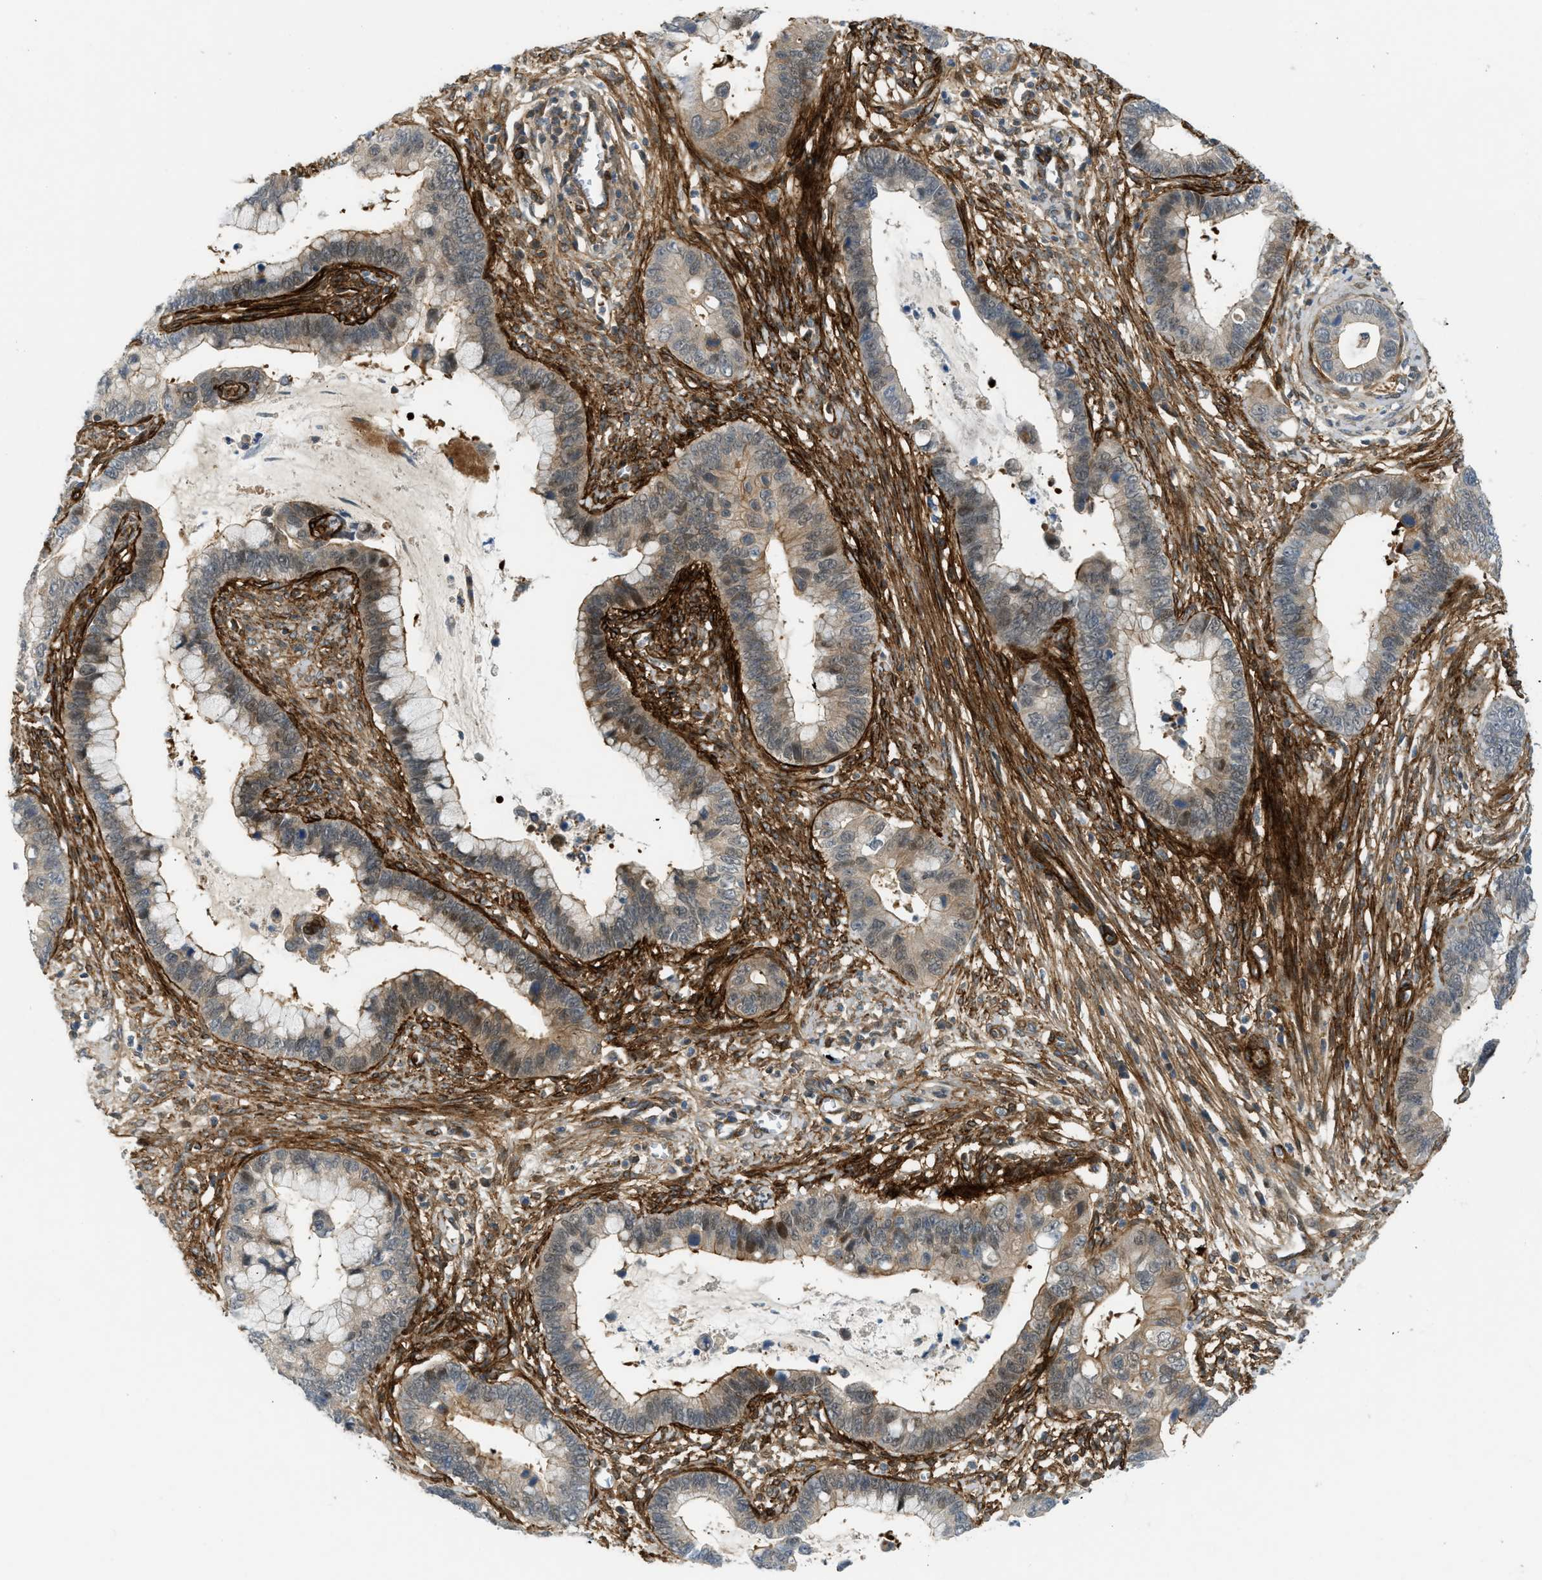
{"staining": {"intensity": "moderate", "quantity": ">75%", "location": "cytoplasmic/membranous"}, "tissue": "cervical cancer", "cell_type": "Tumor cells", "image_type": "cancer", "snomed": [{"axis": "morphology", "description": "Adenocarcinoma, NOS"}, {"axis": "topography", "description": "Cervix"}], "caption": "Adenocarcinoma (cervical) stained with a brown dye exhibits moderate cytoplasmic/membranous positive expression in approximately >75% of tumor cells.", "gene": "EDNRA", "patient": {"sex": "female", "age": 44}}